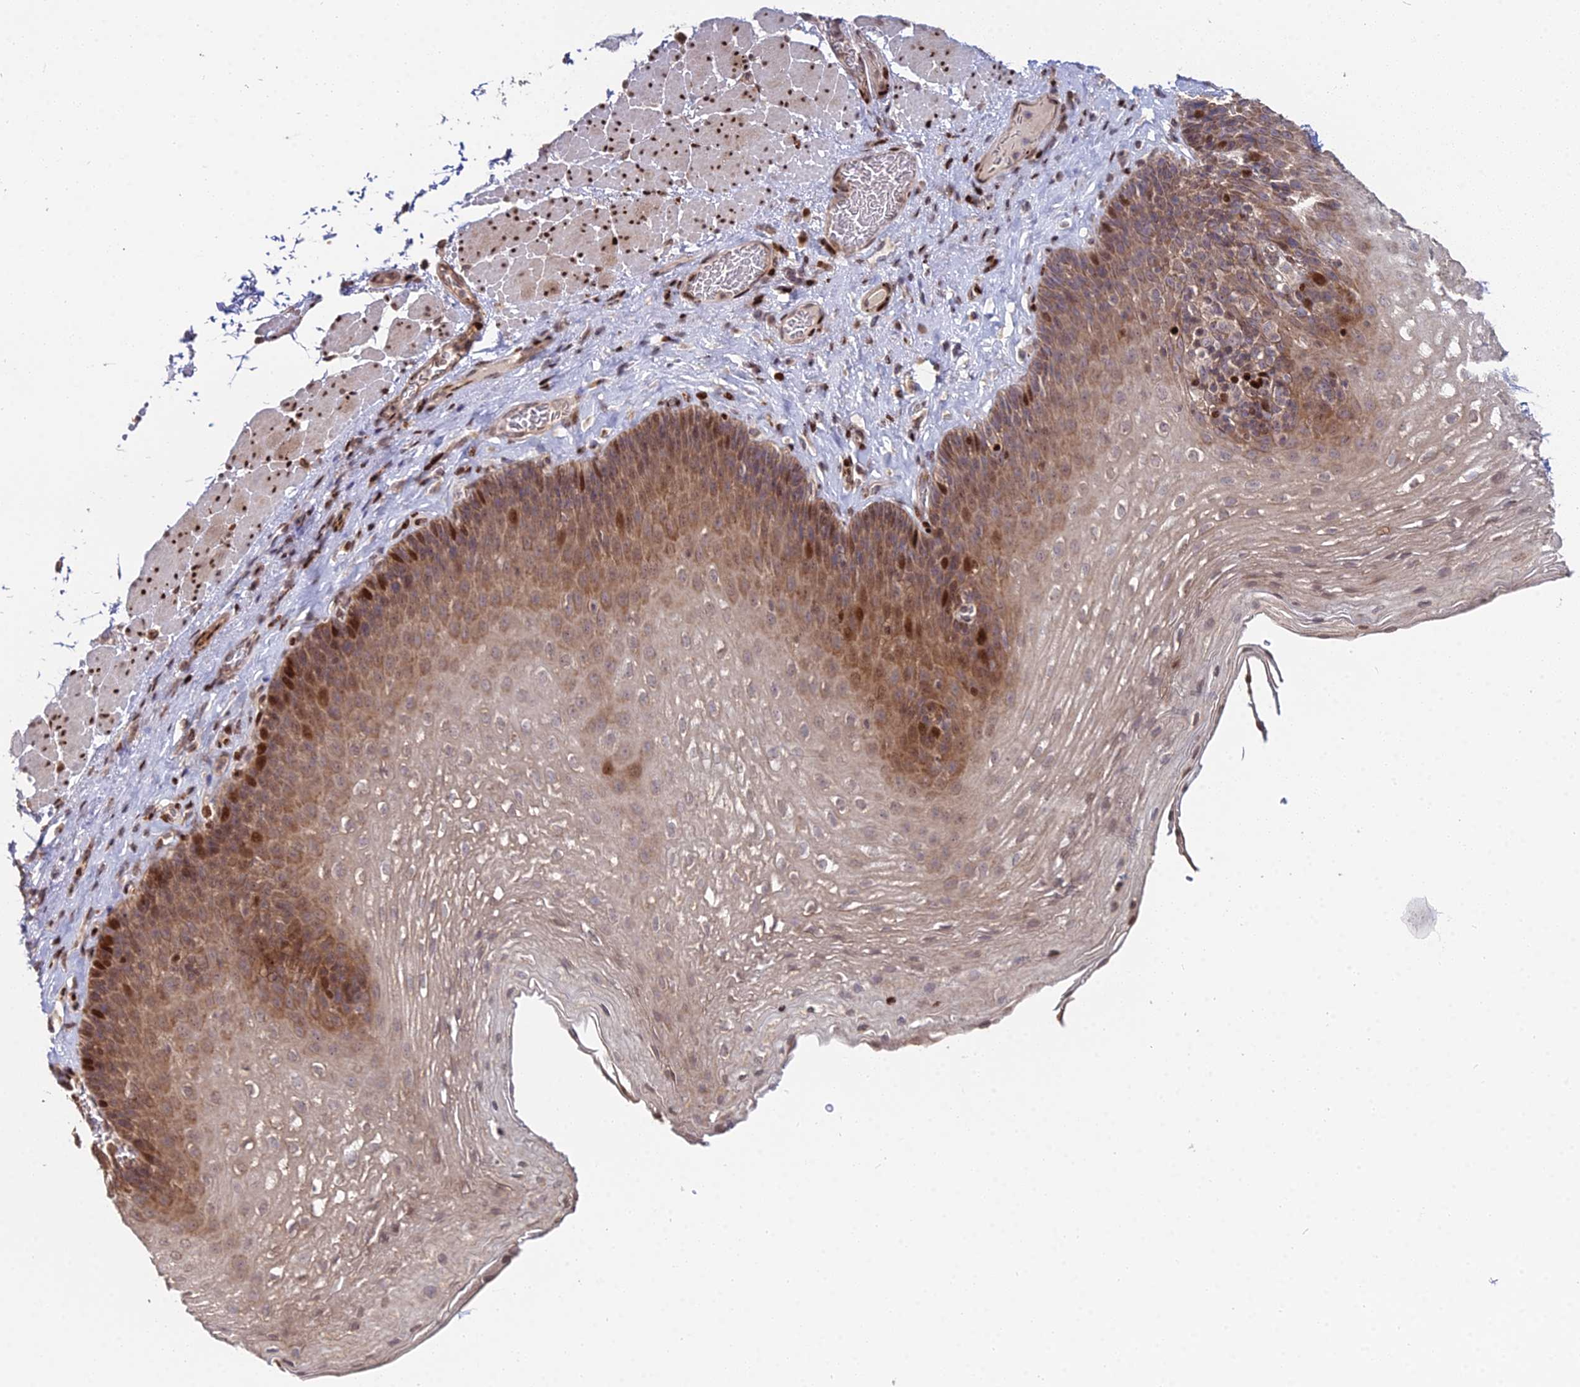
{"staining": {"intensity": "strong", "quantity": "25%-75%", "location": "cytoplasmic/membranous,nuclear"}, "tissue": "esophagus", "cell_type": "Squamous epithelial cells", "image_type": "normal", "snomed": [{"axis": "morphology", "description": "Normal tissue, NOS"}, {"axis": "topography", "description": "Esophagus"}], "caption": "A brown stain highlights strong cytoplasmic/membranous,nuclear expression of a protein in squamous epithelial cells of normal human esophagus.", "gene": "RBMS2", "patient": {"sex": "female", "age": 66}}